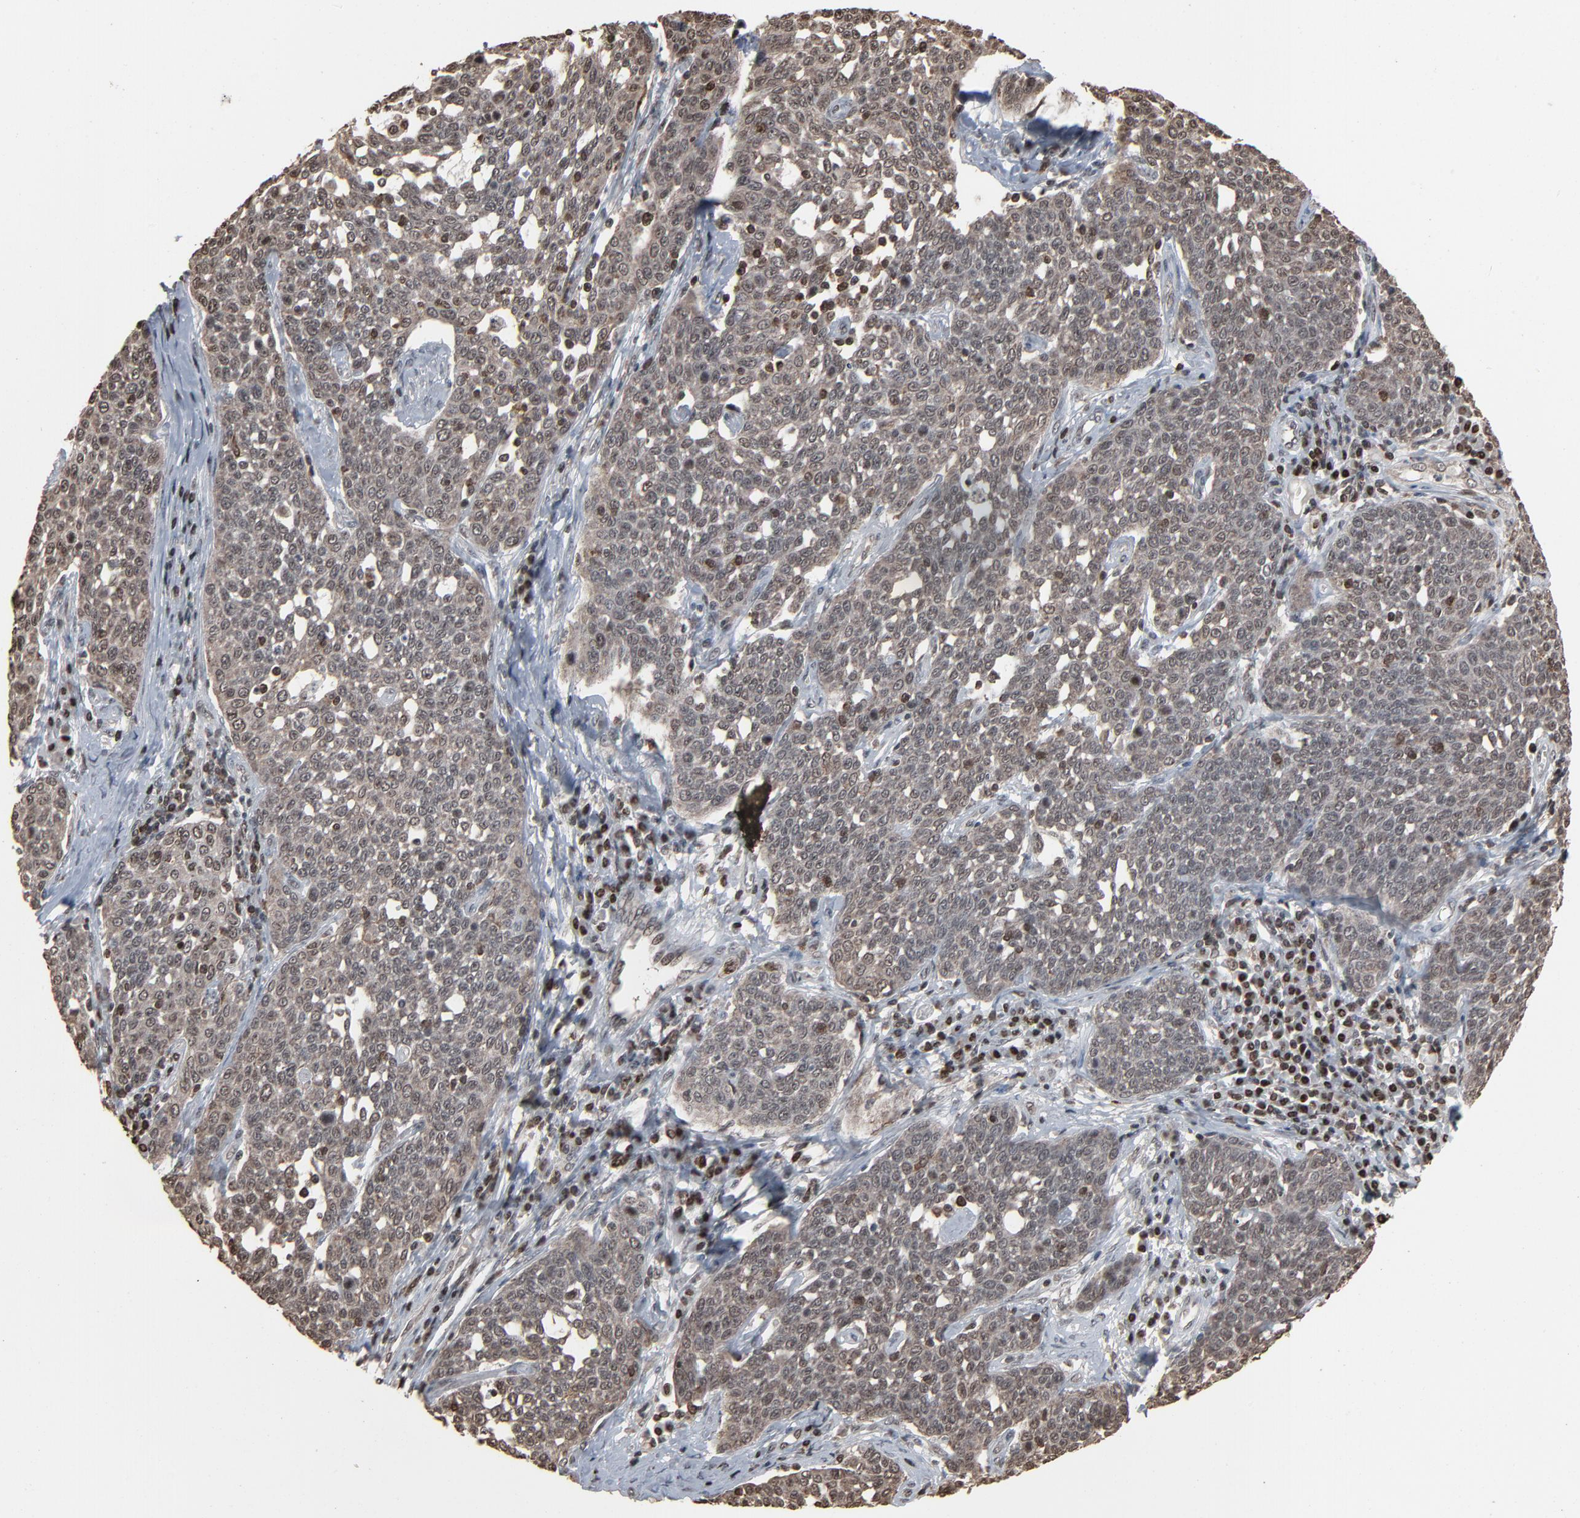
{"staining": {"intensity": "weak", "quantity": ">75%", "location": "nuclear"}, "tissue": "cervical cancer", "cell_type": "Tumor cells", "image_type": "cancer", "snomed": [{"axis": "morphology", "description": "Squamous cell carcinoma, NOS"}, {"axis": "topography", "description": "Cervix"}], "caption": "High-magnification brightfield microscopy of cervical squamous cell carcinoma stained with DAB (brown) and counterstained with hematoxylin (blue). tumor cells exhibit weak nuclear positivity is identified in approximately>75% of cells.", "gene": "RPS6KA3", "patient": {"sex": "female", "age": 34}}